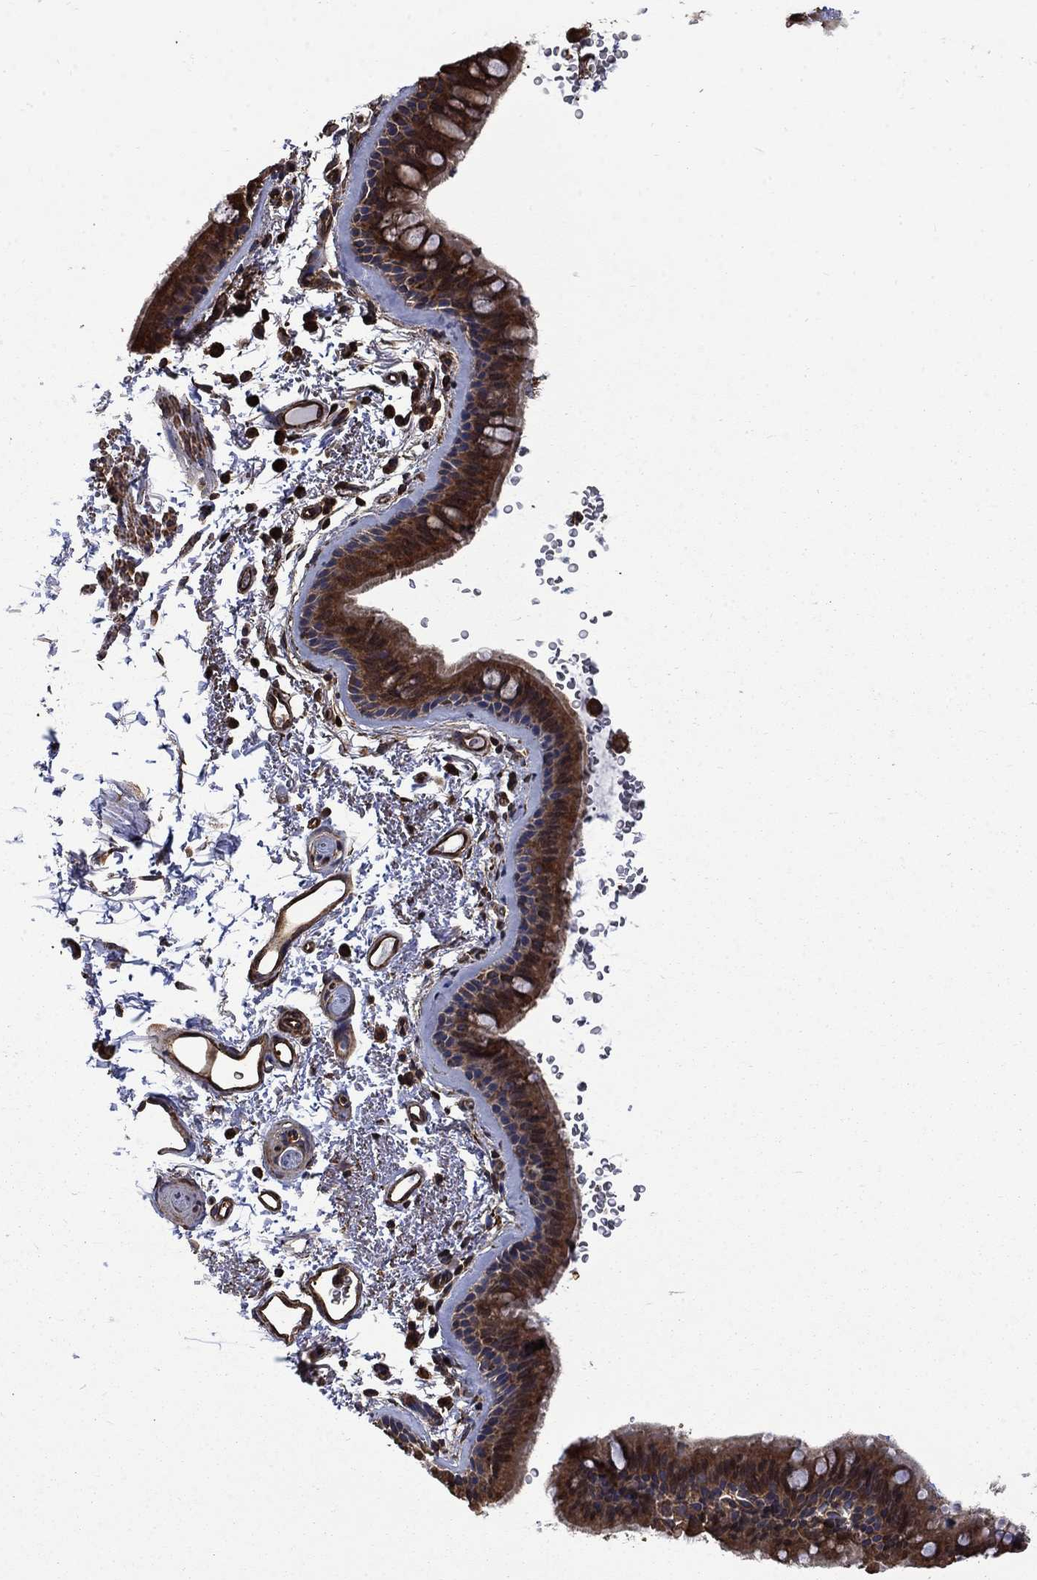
{"staining": {"intensity": "strong", "quantity": ">75%", "location": "cytoplasmic/membranous"}, "tissue": "bronchus", "cell_type": "Respiratory epithelial cells", "image_type": "normal", "snomed": [{"axis": "morphology", "description": "Normal tissue, NOS"}, {"axis": "topography", "description": "Lymph node"}, {"axis": "topography", "description": "Bronchus"}], "caption": "High-magnification brightfield microscopy of benign bronchus stained with DAB (3,3'-diaminobenzidine) (brown) and counterstained with hematoxylin (blue). respiratory epithelial cells exhibit strong cytoplasmic/membranous expression is appreciated in about>75% of cells.", "gene": "CUTC", "patient": {"sex": "female", "age": 70}}